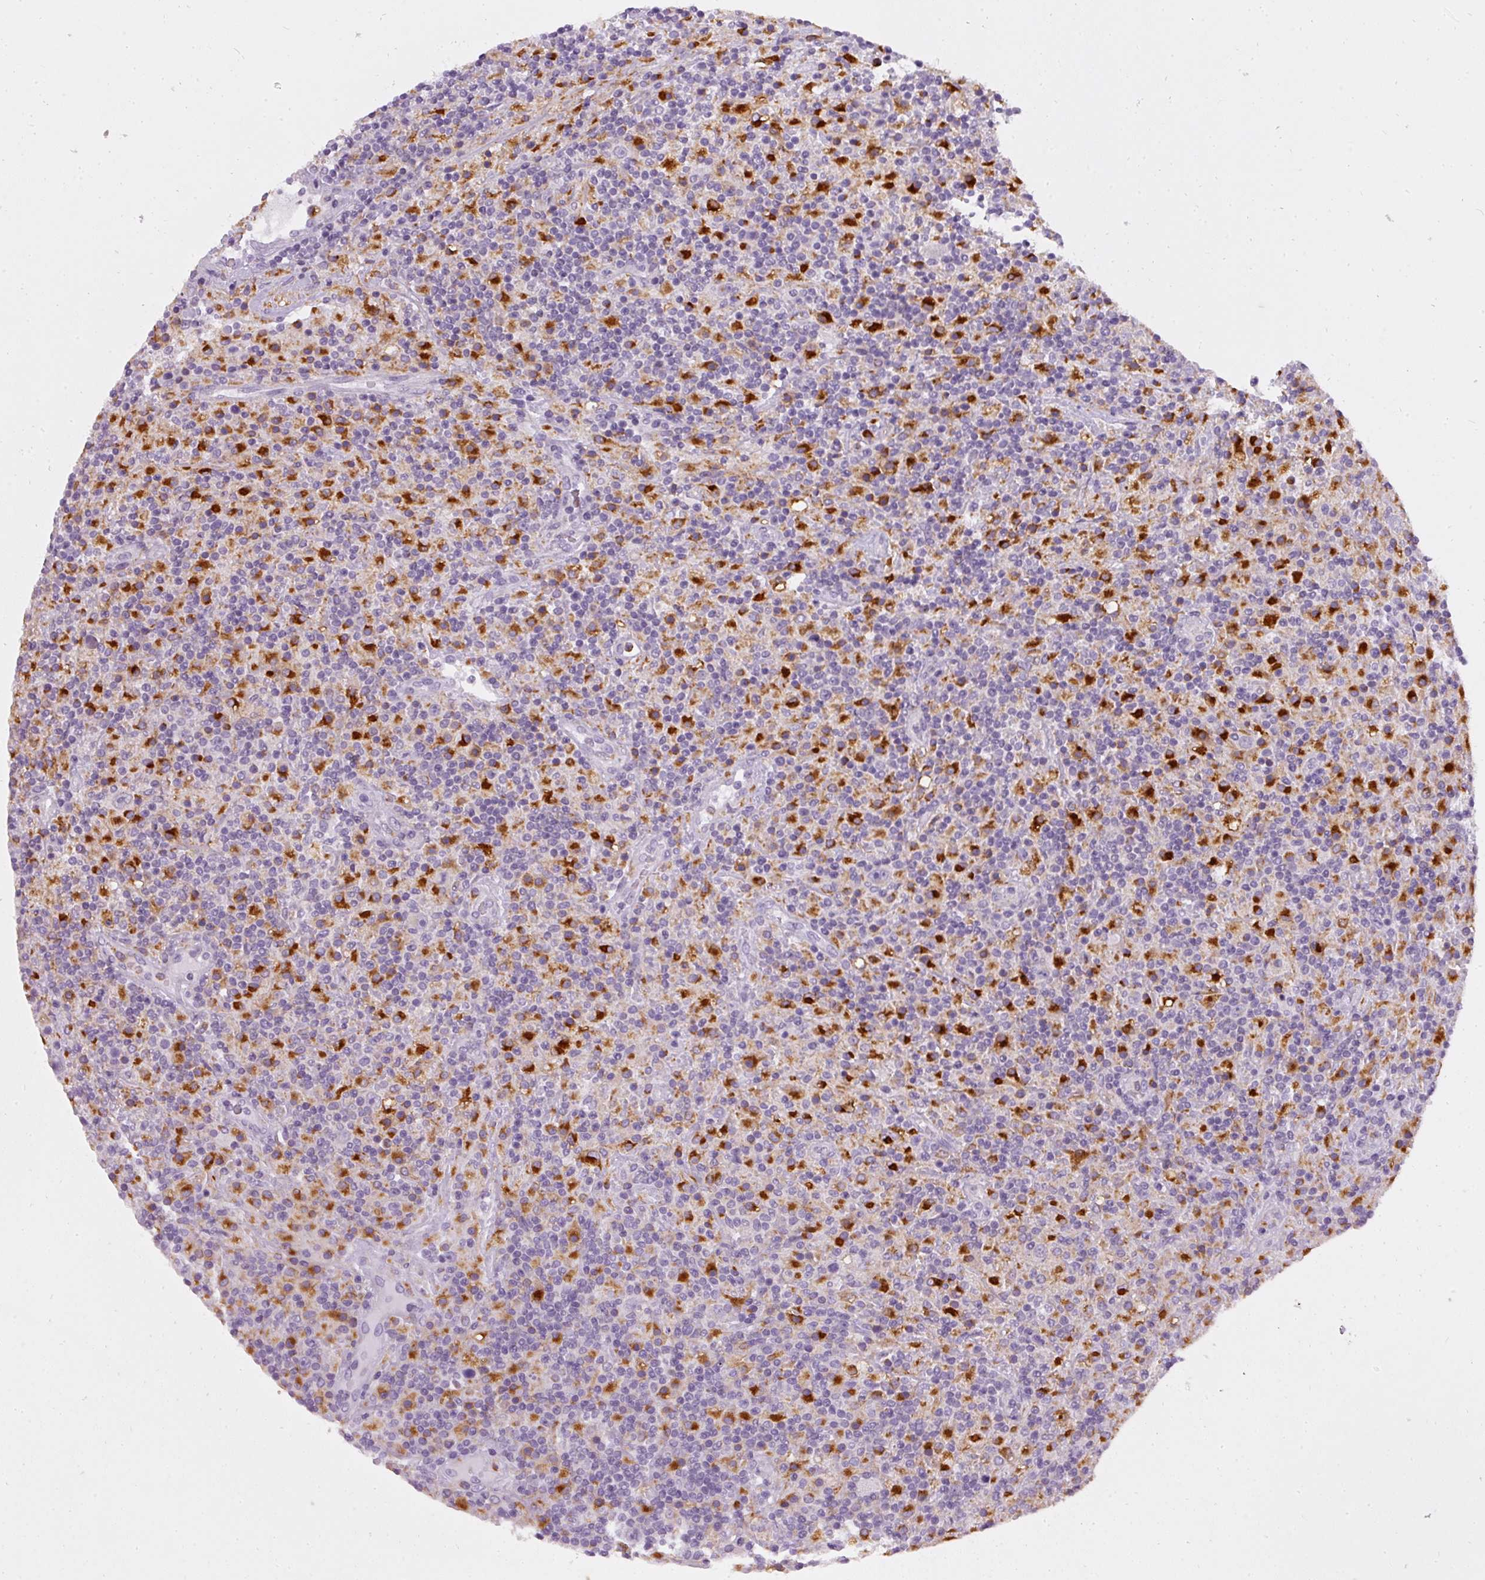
{"staining": {"intensity": "negative", "quantity": "none", "location": "none"}, "tissue": "lymphoma", "cell_type": "Tumor cells", "image_type": "cancer", "snomed": [{"axis": "morphology", "description": "Hodgkin's disease, NOS"}, {"axis": "topography", "description": "Lymph node"}], "caption": "This is an IHC histopathology image of lymphoma. There is no expression in tumor cells.", "gene": "ATP6V1D", "patient": {"sex": "male", "age": 70}}